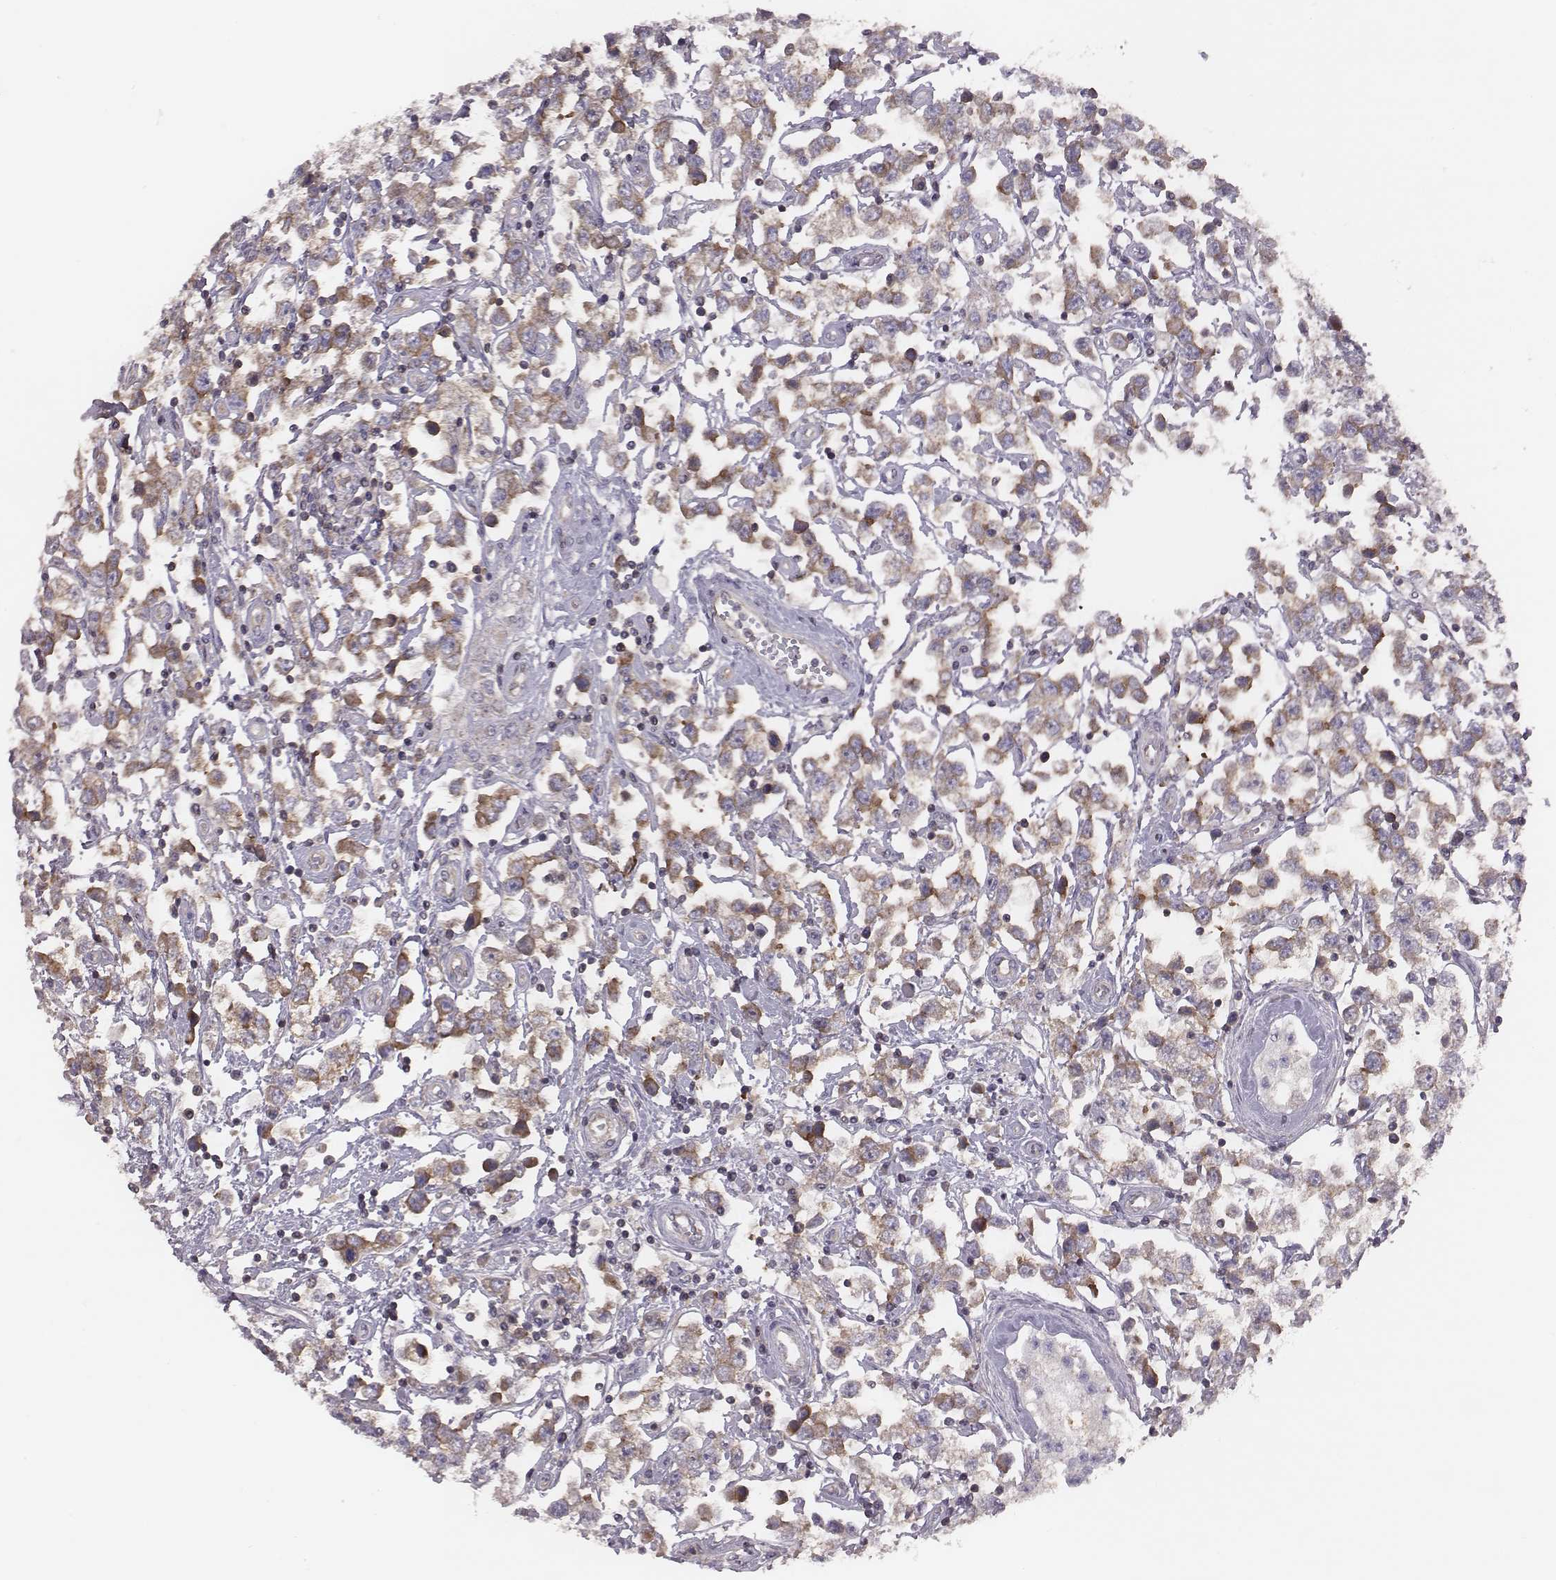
{"staining": {"intensity": "moderate", "quantity": ">75%", "location": "cytoplasmic/membranous"}, "tissue": "testis cancer", "cell_type": "Tumor cells", "image_type": "cancer", "snomed": [{"axis": "morphology", "description": "Seminoma, NOS"}, {"axis": "topography", "description": "Testis"}], "caption": "Brown immunohistochemical staining in human testis cancer (seminoma) reveals moderate cytoplasmic/membranous positivity in about >75% of tumor cells.", "gene": "CAD", "patient": {"sex": "male", "age": 34}}